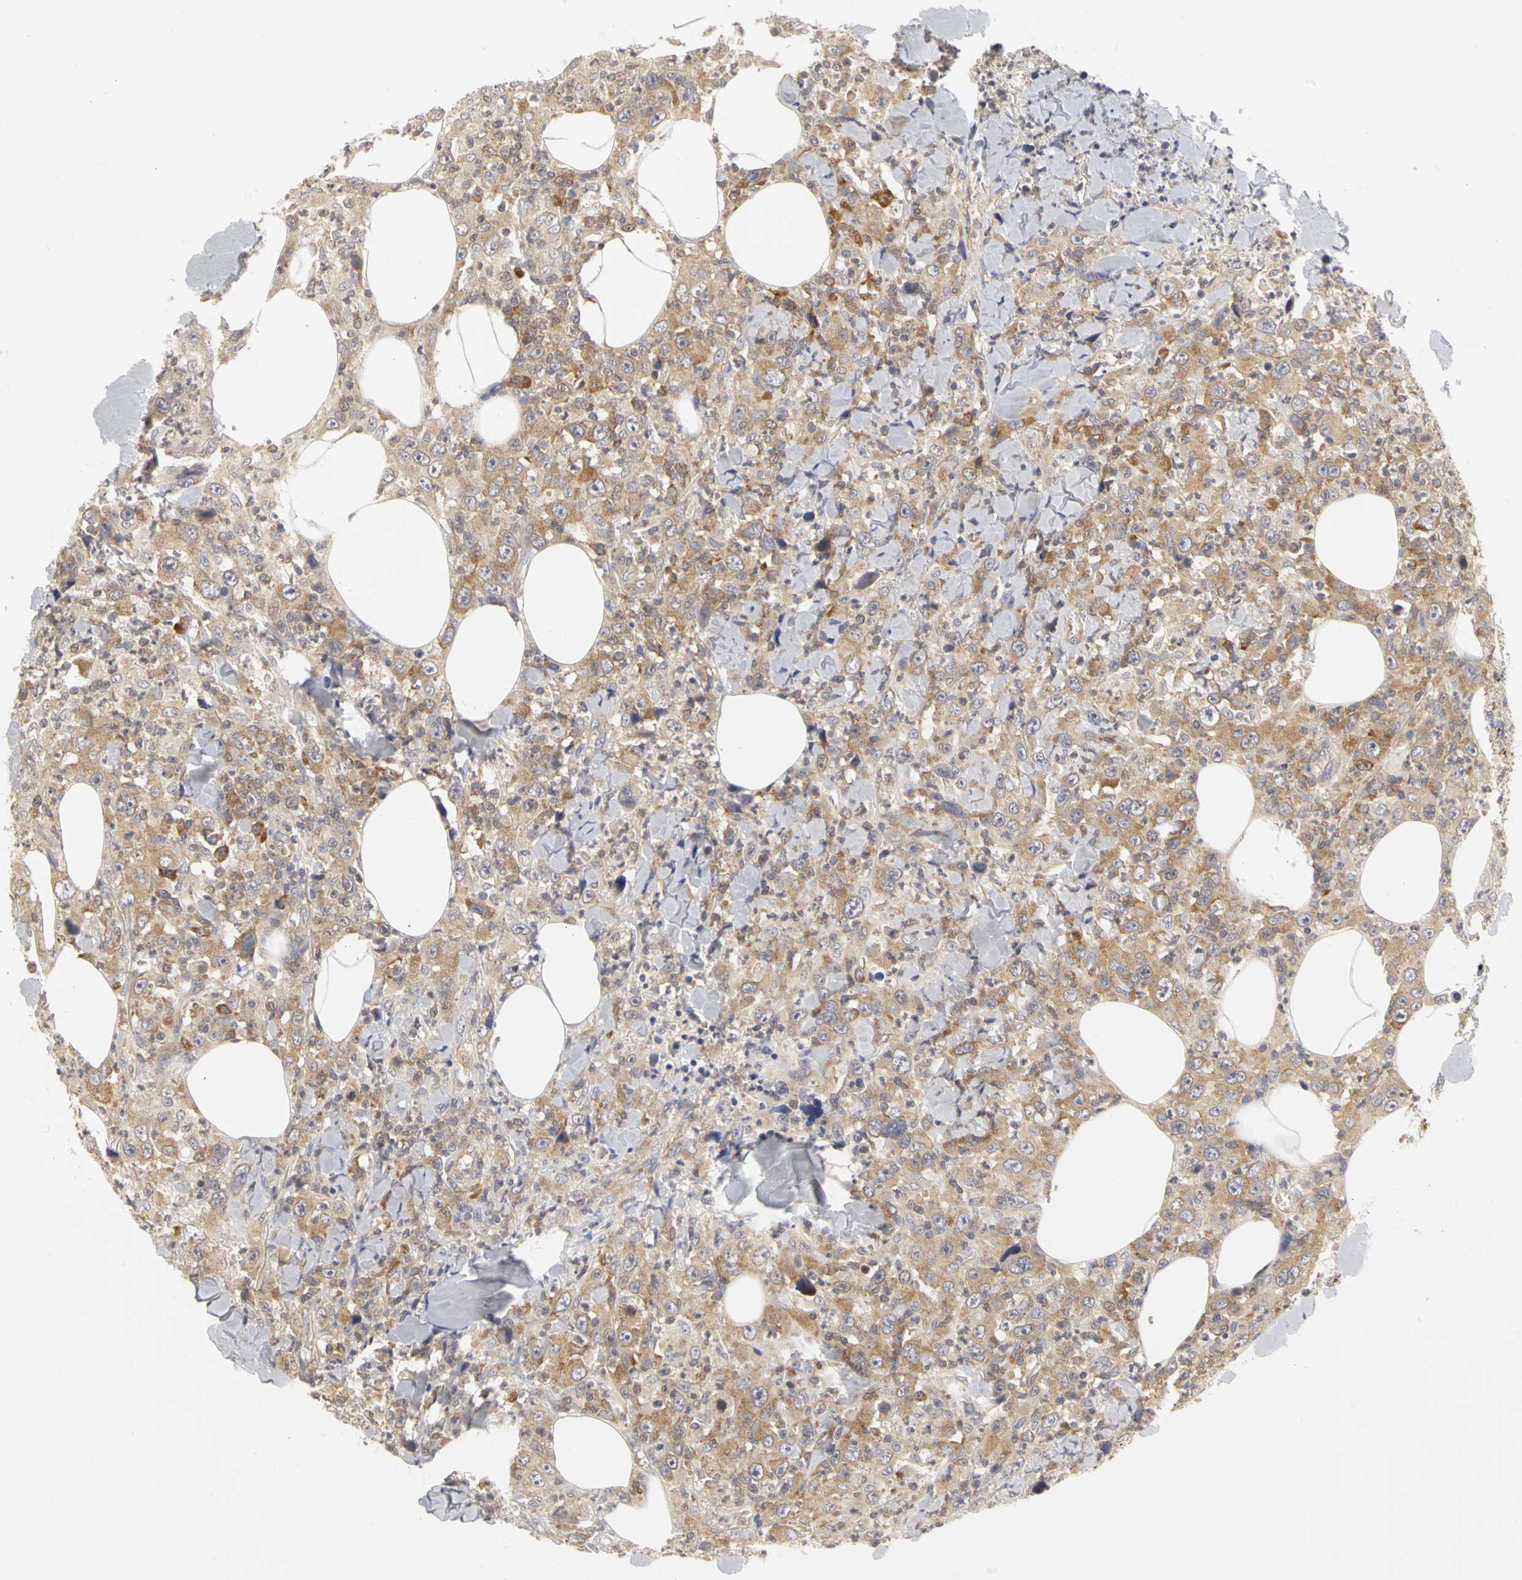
{"staining": {"intensity": "moderate", "quantity": ">75%", "location": "cytoplasmic/membranous"}, "tissue": "thyroid cancer", "cell_type": "Tumor cells", "image_type": "cancer", "snomed": [{"axis": "morphology", "description": "Carcinoma, NOS"}, {"axis": "topography", "description": "Thyroid gland"}], "caption": "Human thyroid cancer stained with a protein marker exhibits moderate staining in tumor cells.", "gene": "IRAK1", "patient": {"sex": "female", "age": 77}}